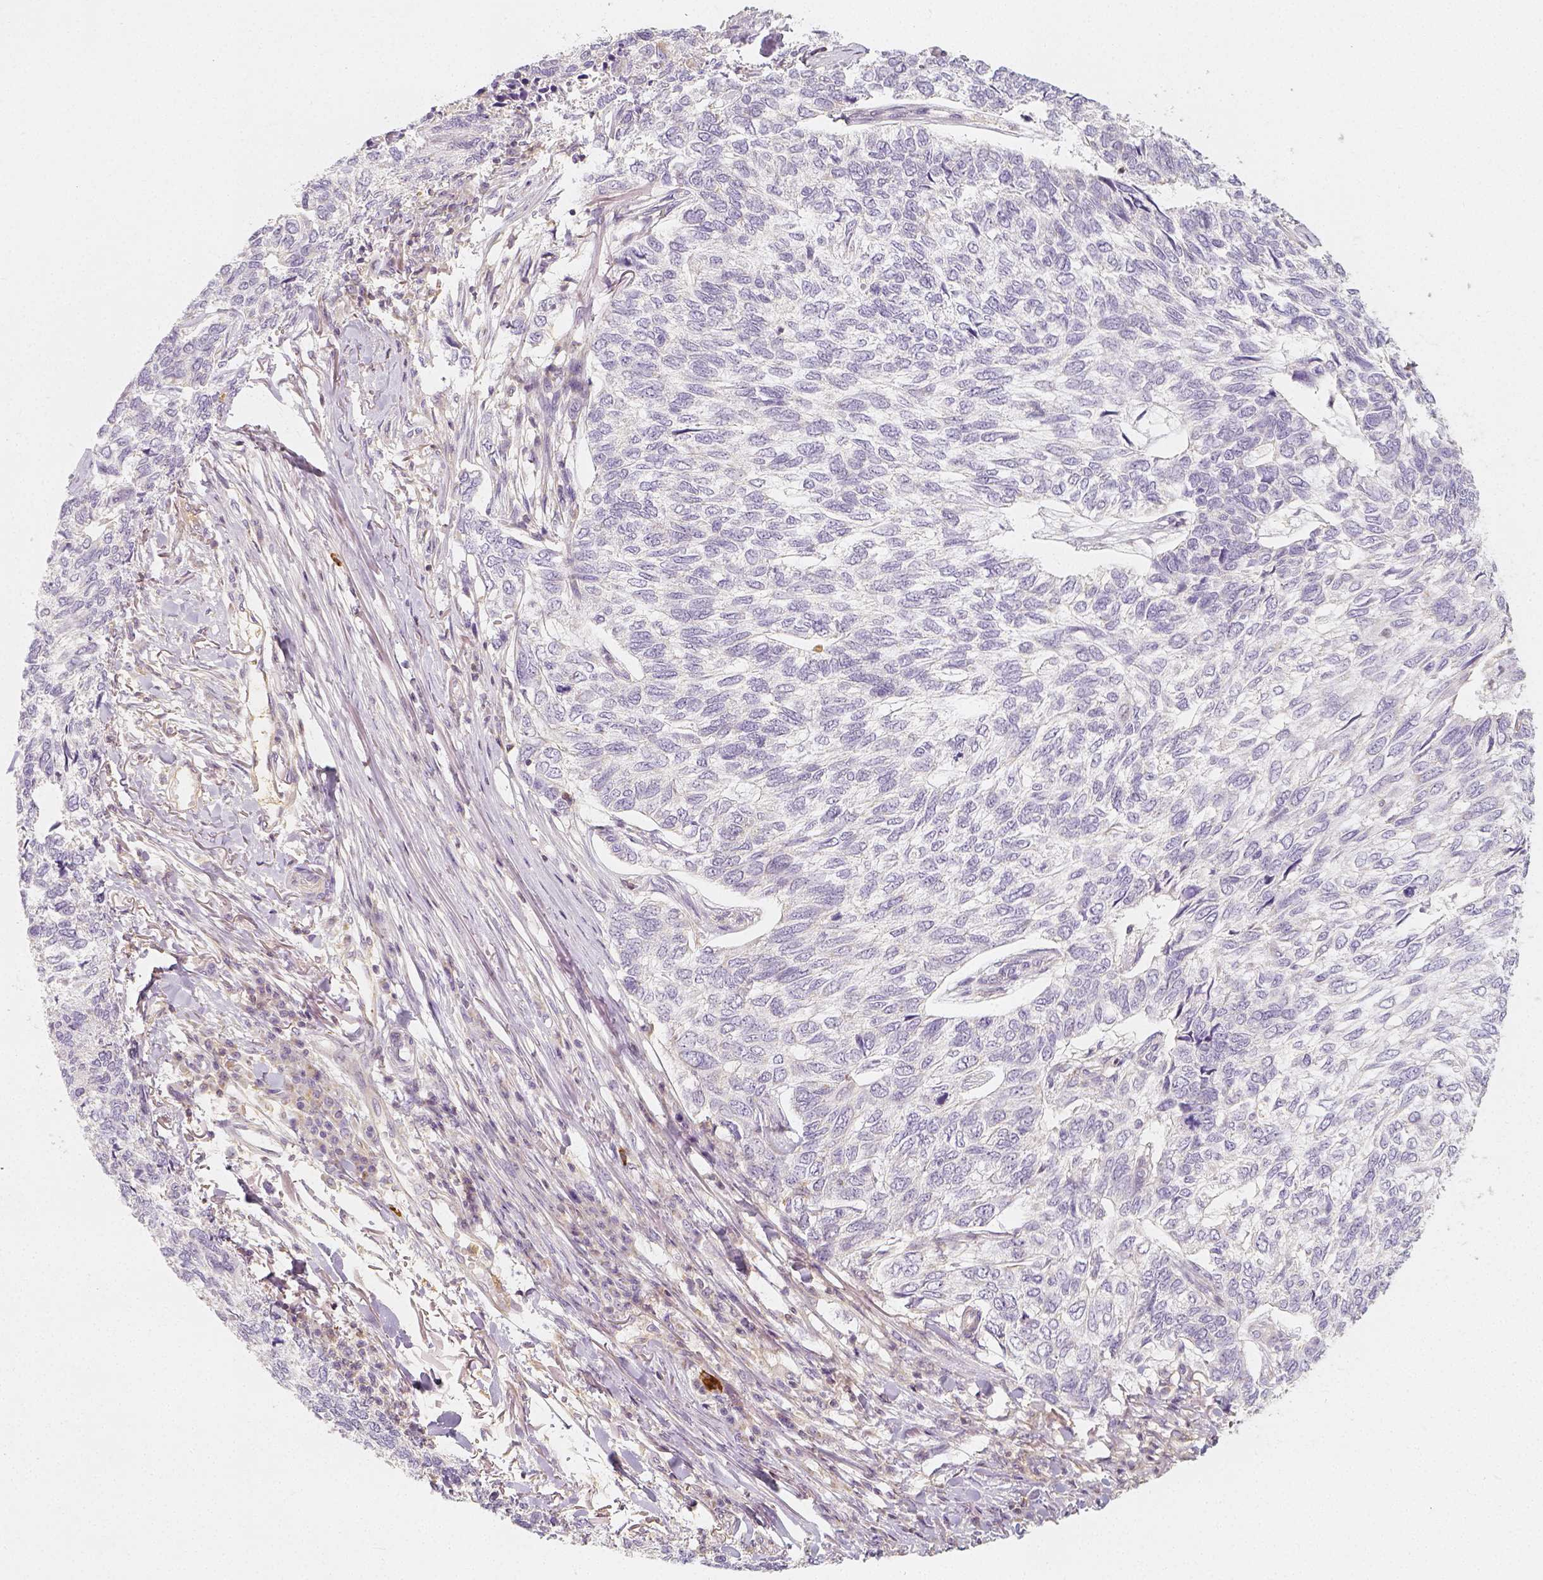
{"staining": {"intensity": "negative", "quantity": "none", "location": "none"}, "tissue": "skin cancer", "cell_type": "Tumor cells", "image_type": "cancer", "snomed": [{"axis": "morphology", "description": "Basal cell carcinoma"}, {"axis": "topography", "description": "Skin"}], "caption": "Photomicrograph shows no significant protein positivity in tumor cells of skin basal cell carcinoma.", "gene": "PTPRJ", "patient": {"sex": "female", "age": 65}}